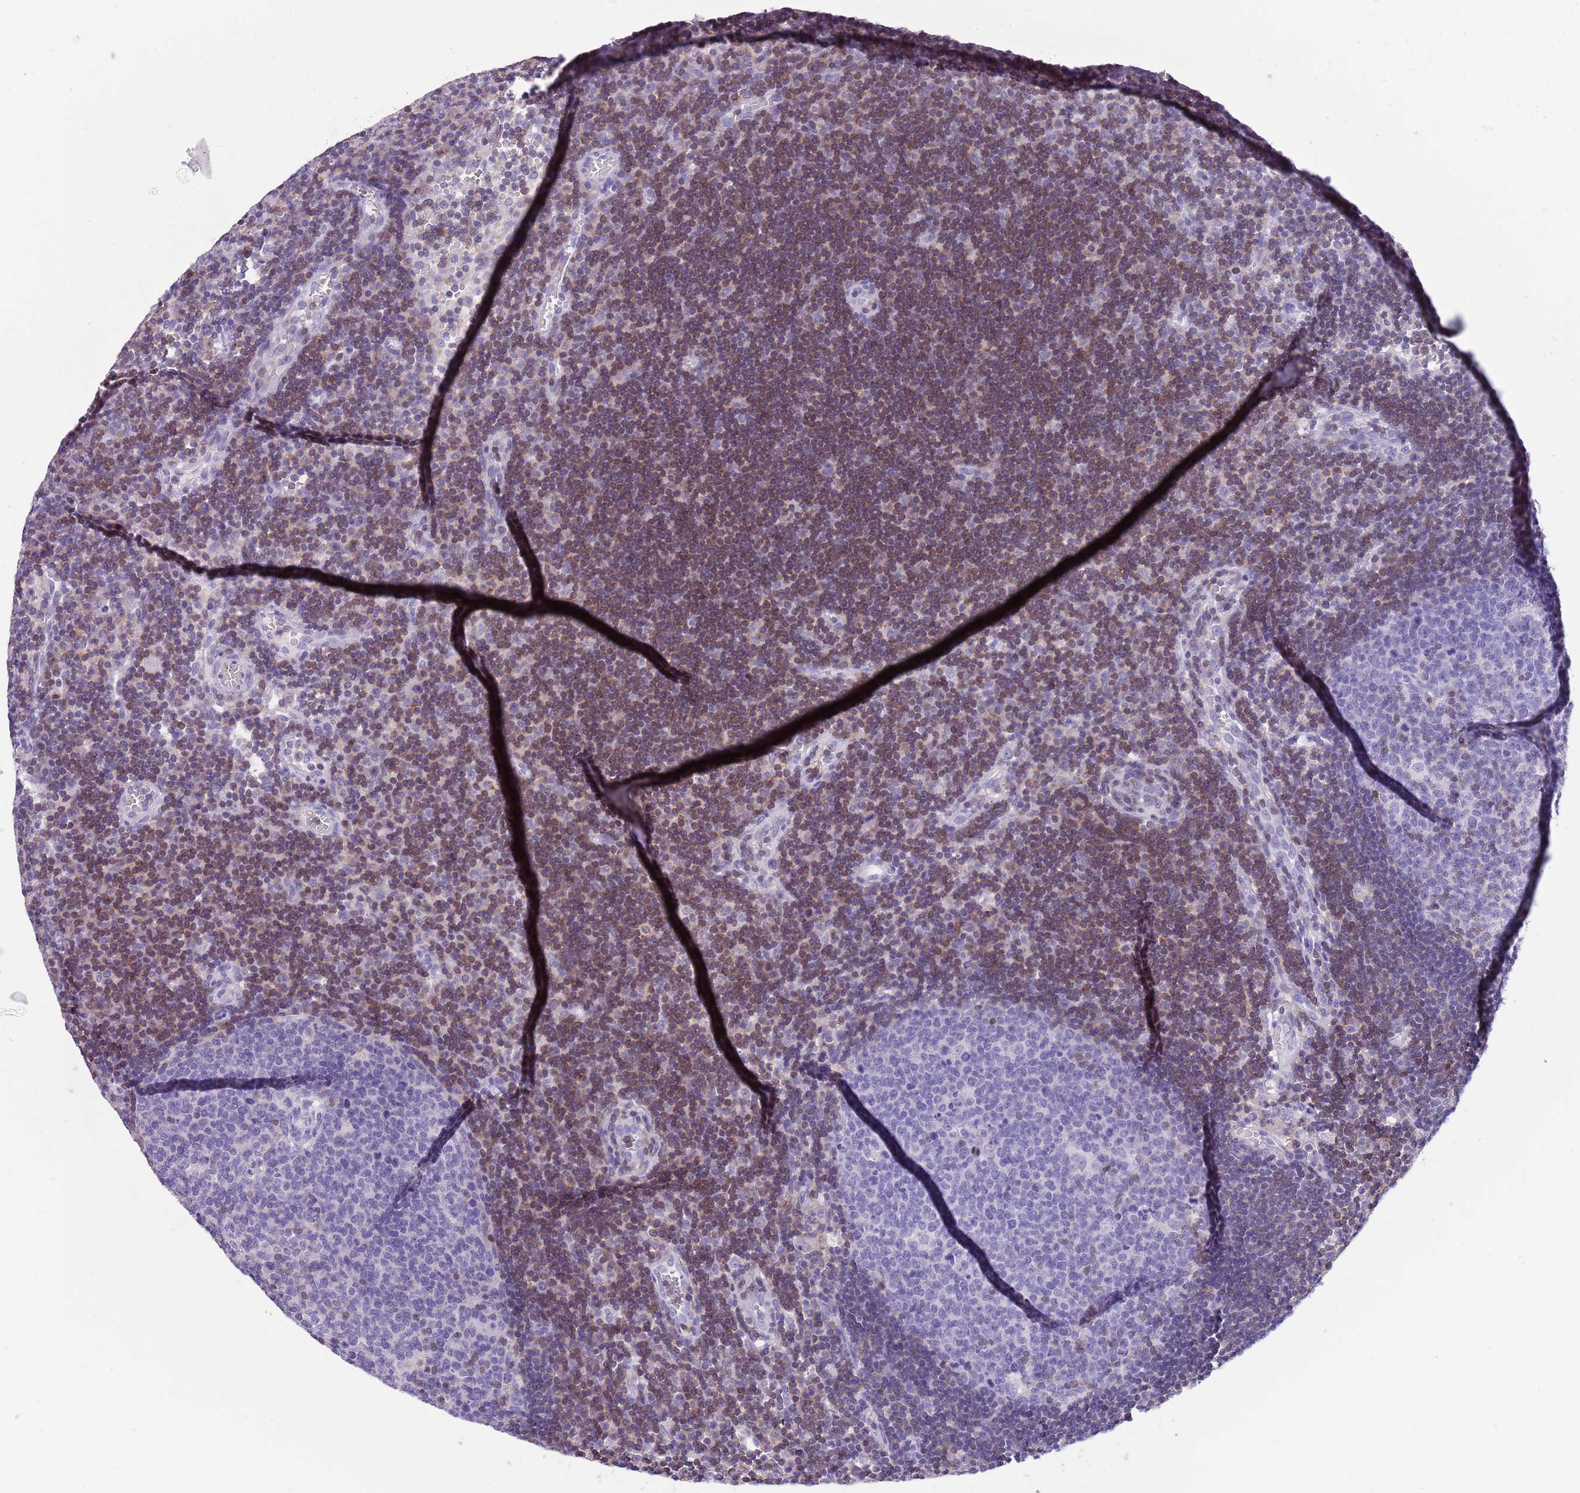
{"staining": {"intensity": "moderate", "quantity": "<25%", "location": "cytoplasmic/membranous"}, "tissue": "lymph node", "cell_type": "Germinal center cells", "image_type": "normal", "snomed": [{"axis": "morphology", "description": "Normal tissue, NOS"}, {"axis": "topography", "description": "Lymph node"}], "caption": "A photomicrograph of human lymph node stained for a protein shows moderate cytoplasmic/membranous brown staining in germinal center cells. Using DAB (3,3'-diaminobenzidine) (brown) and hematoxylin (blue) stains, captured at high magnification using brightfield microscopy.", "gene": "OR4Q3", "patient": {"sex": "male", "age": 62}}